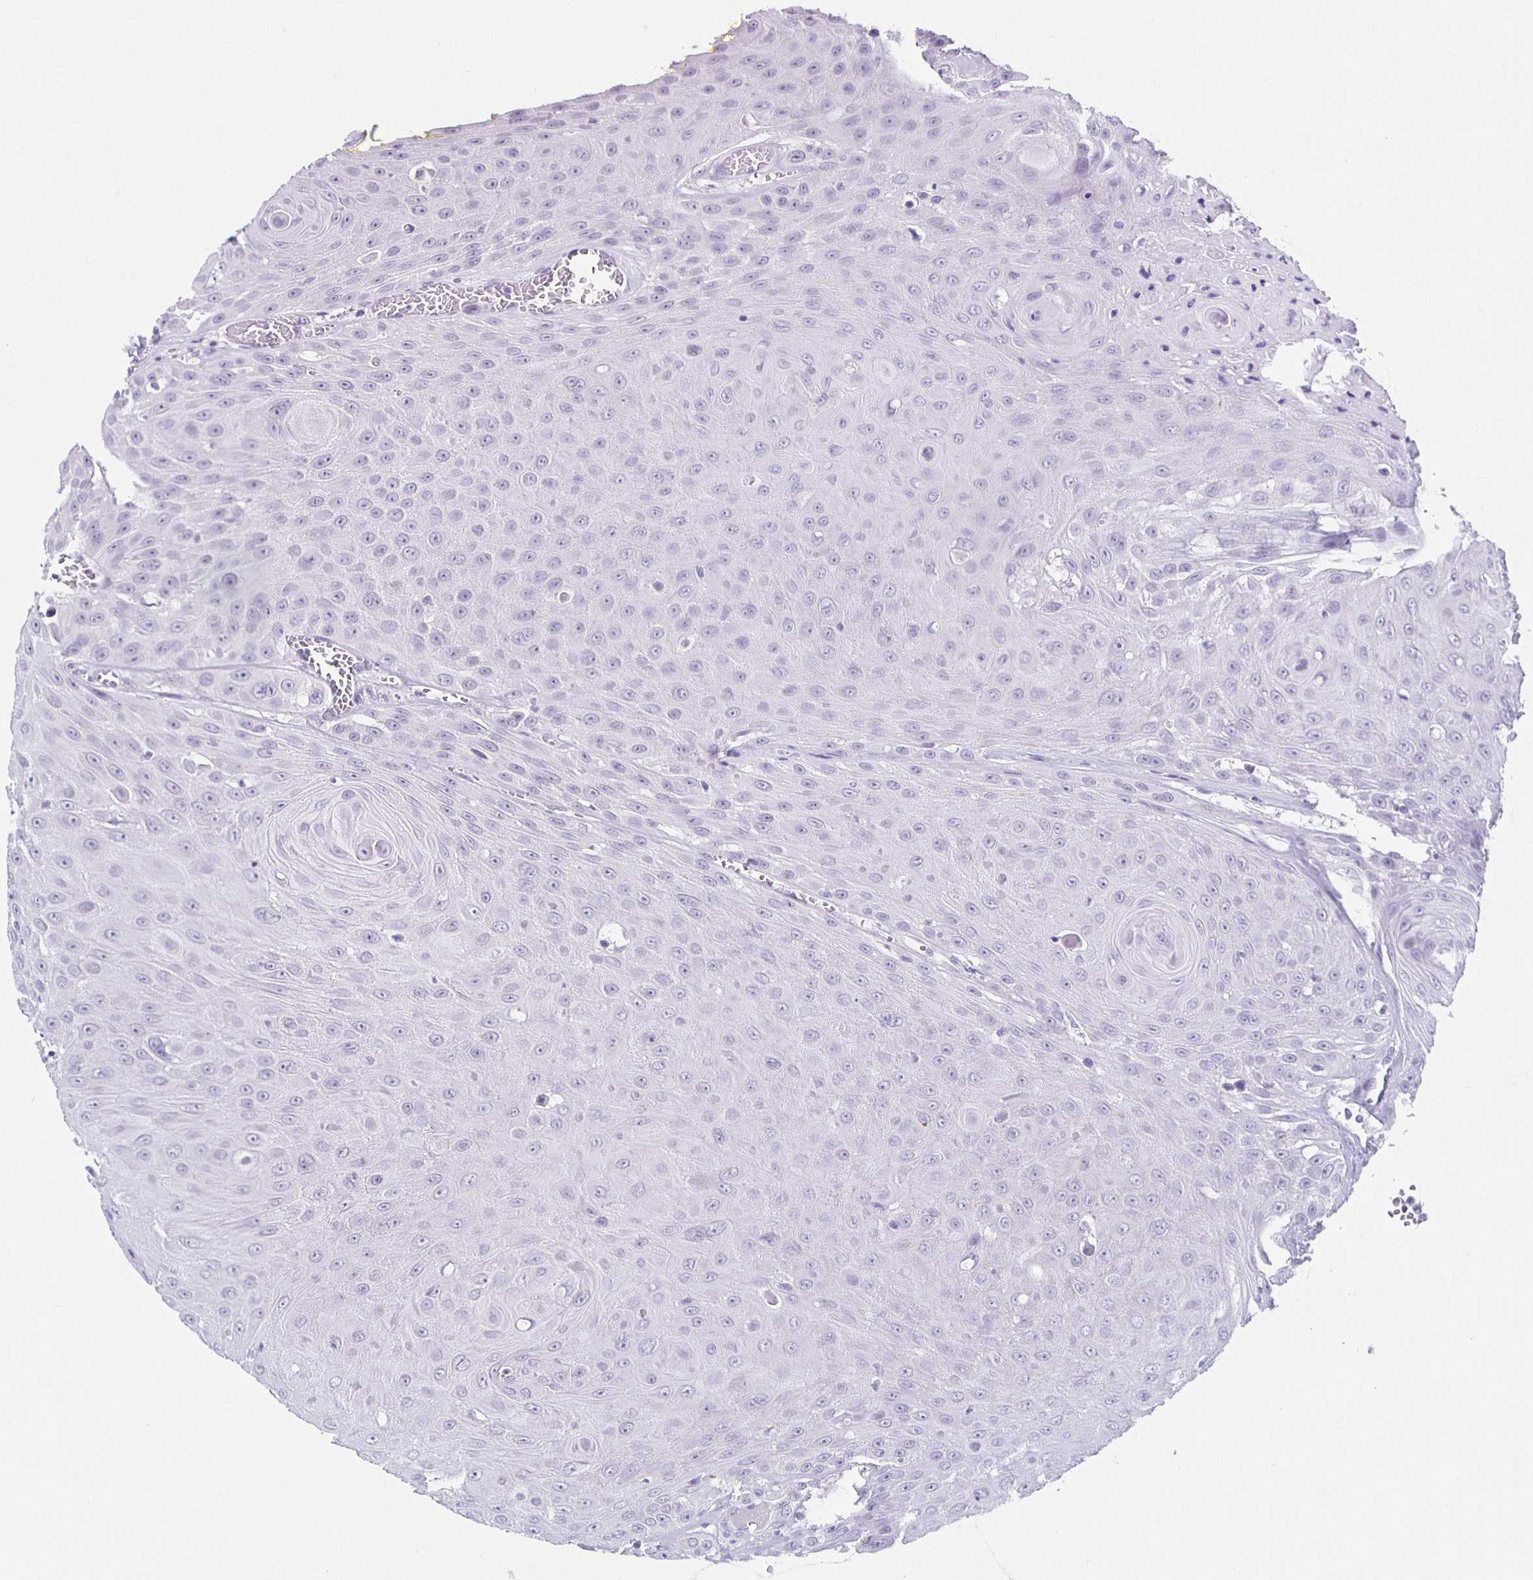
{"staining": {"intensity": "negative", "quantity": "none", "location": "none"}, "tissue": "head and neck cancer", "cell_type": "Tumor cells", "image_type": "cancer", "snomed": [{"axis": "morphology", "description": "Squamous cell carcinoma, NOS"}, {"axis": "topography", "description": "Oral tissue"}, {"axis": "topography", "description": "Head-Neck"}], "caption": "A high-resolution photomicrograph shows immunohistochemistry (IHC) staining of head and neck squamous cell carcinoma, which exhibits no significant expression in tumor cells.", "gene": "CARNS1", "patient": {"sex": "male", "age": 81}}